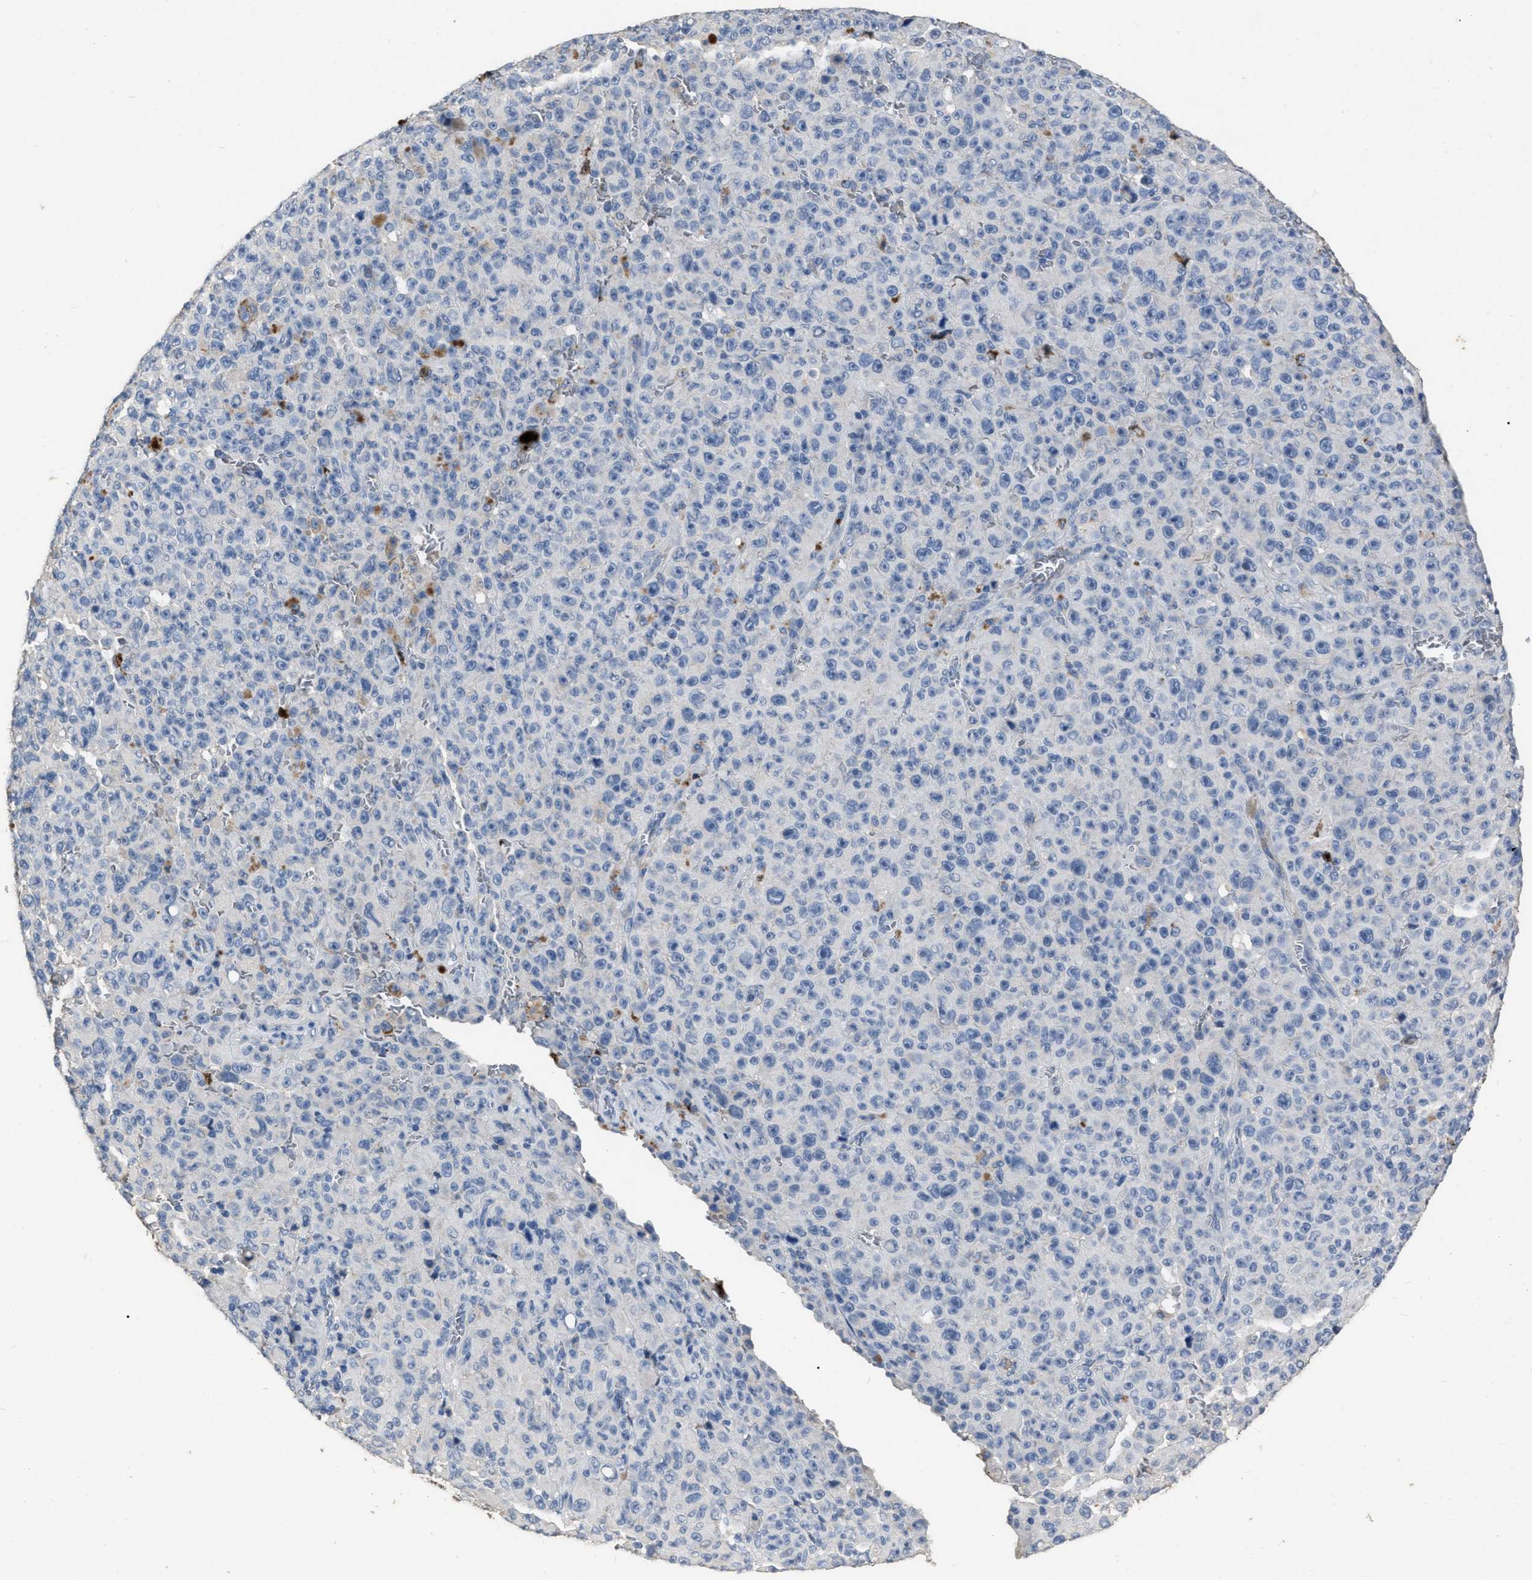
{"staining": {"intensity": "negative", "quantity": "none", "location": "none"}, "tissue": "melanoma", "cell_type": "Tumor cells", "image_type": "cancer", "snomed": [{"axis": "morphology", "description": "Malignant melanoma, NOS"}, {"axis": "topography", "description": "Skin"}], "caption": "This is an immunohistochemistry (IHC) photomicrograph of melanoma. There is no staining in tumor cells.", "gene": "HABP2", "patient": {"sex": "female", "age": 82}}